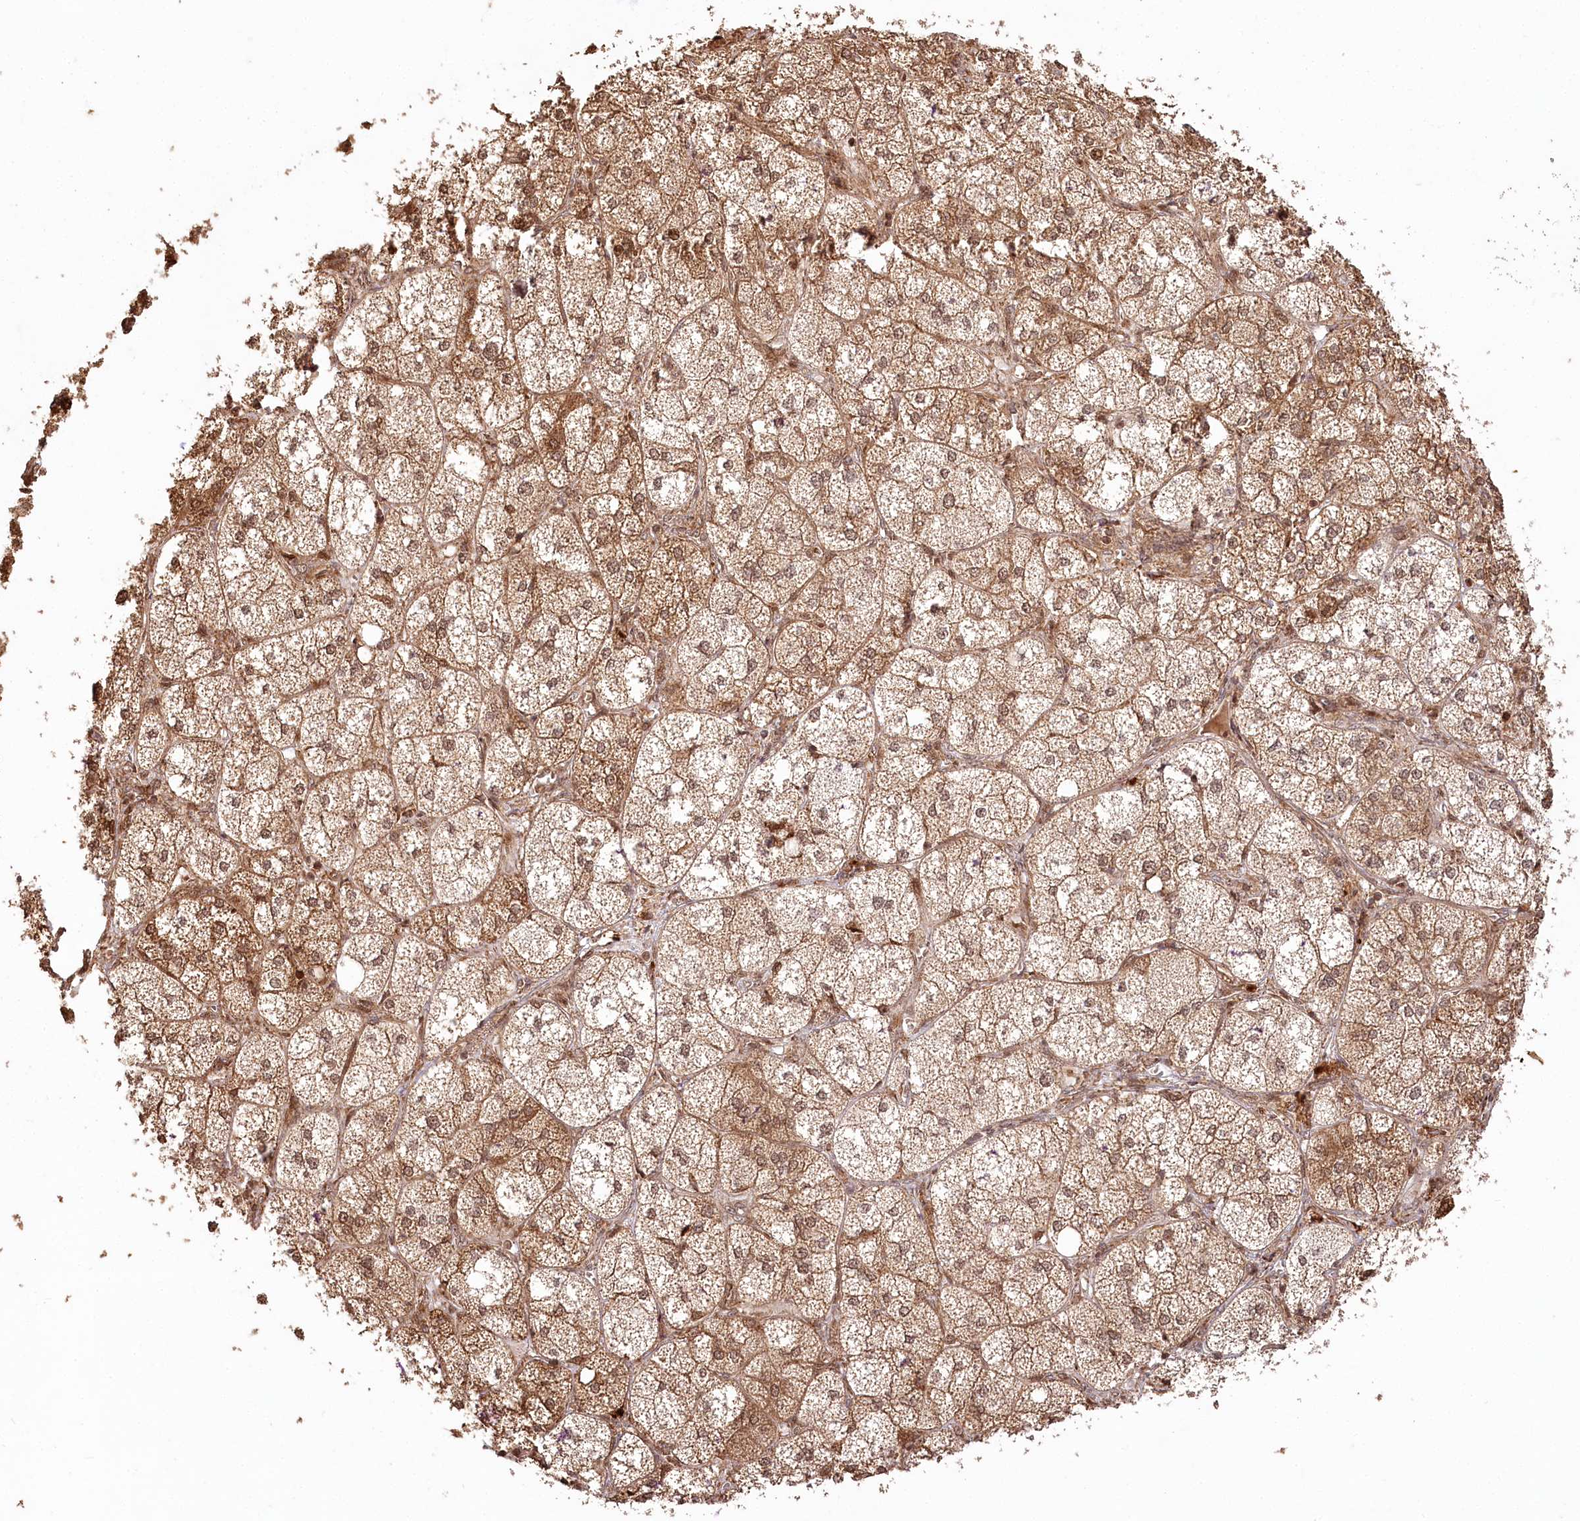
{"staining": {"intensity": "strong", "quantity": ">75%", "location": "cytoplasmic/membranous,nuclear"}, "tissue": "adrenal gland", "cell_type": "Glandular cells", "image_type": "normal", "snomed": [{"axis": "morphology", "description": "Normal tissue, NOS"}, {"axis": "topography", "description": "Adrenal gland"}], "caption": "This histopathology image reveals unremarkable adrenal gland stained with IHC to label a protein in brown. The cytoplasmic/membranous,nuclear of glandular cells show strong positivity for the protein. Nuclei are counter-stained blue.", "gene": "ULK2", "patient": {"sex": "female", "age": 61}}